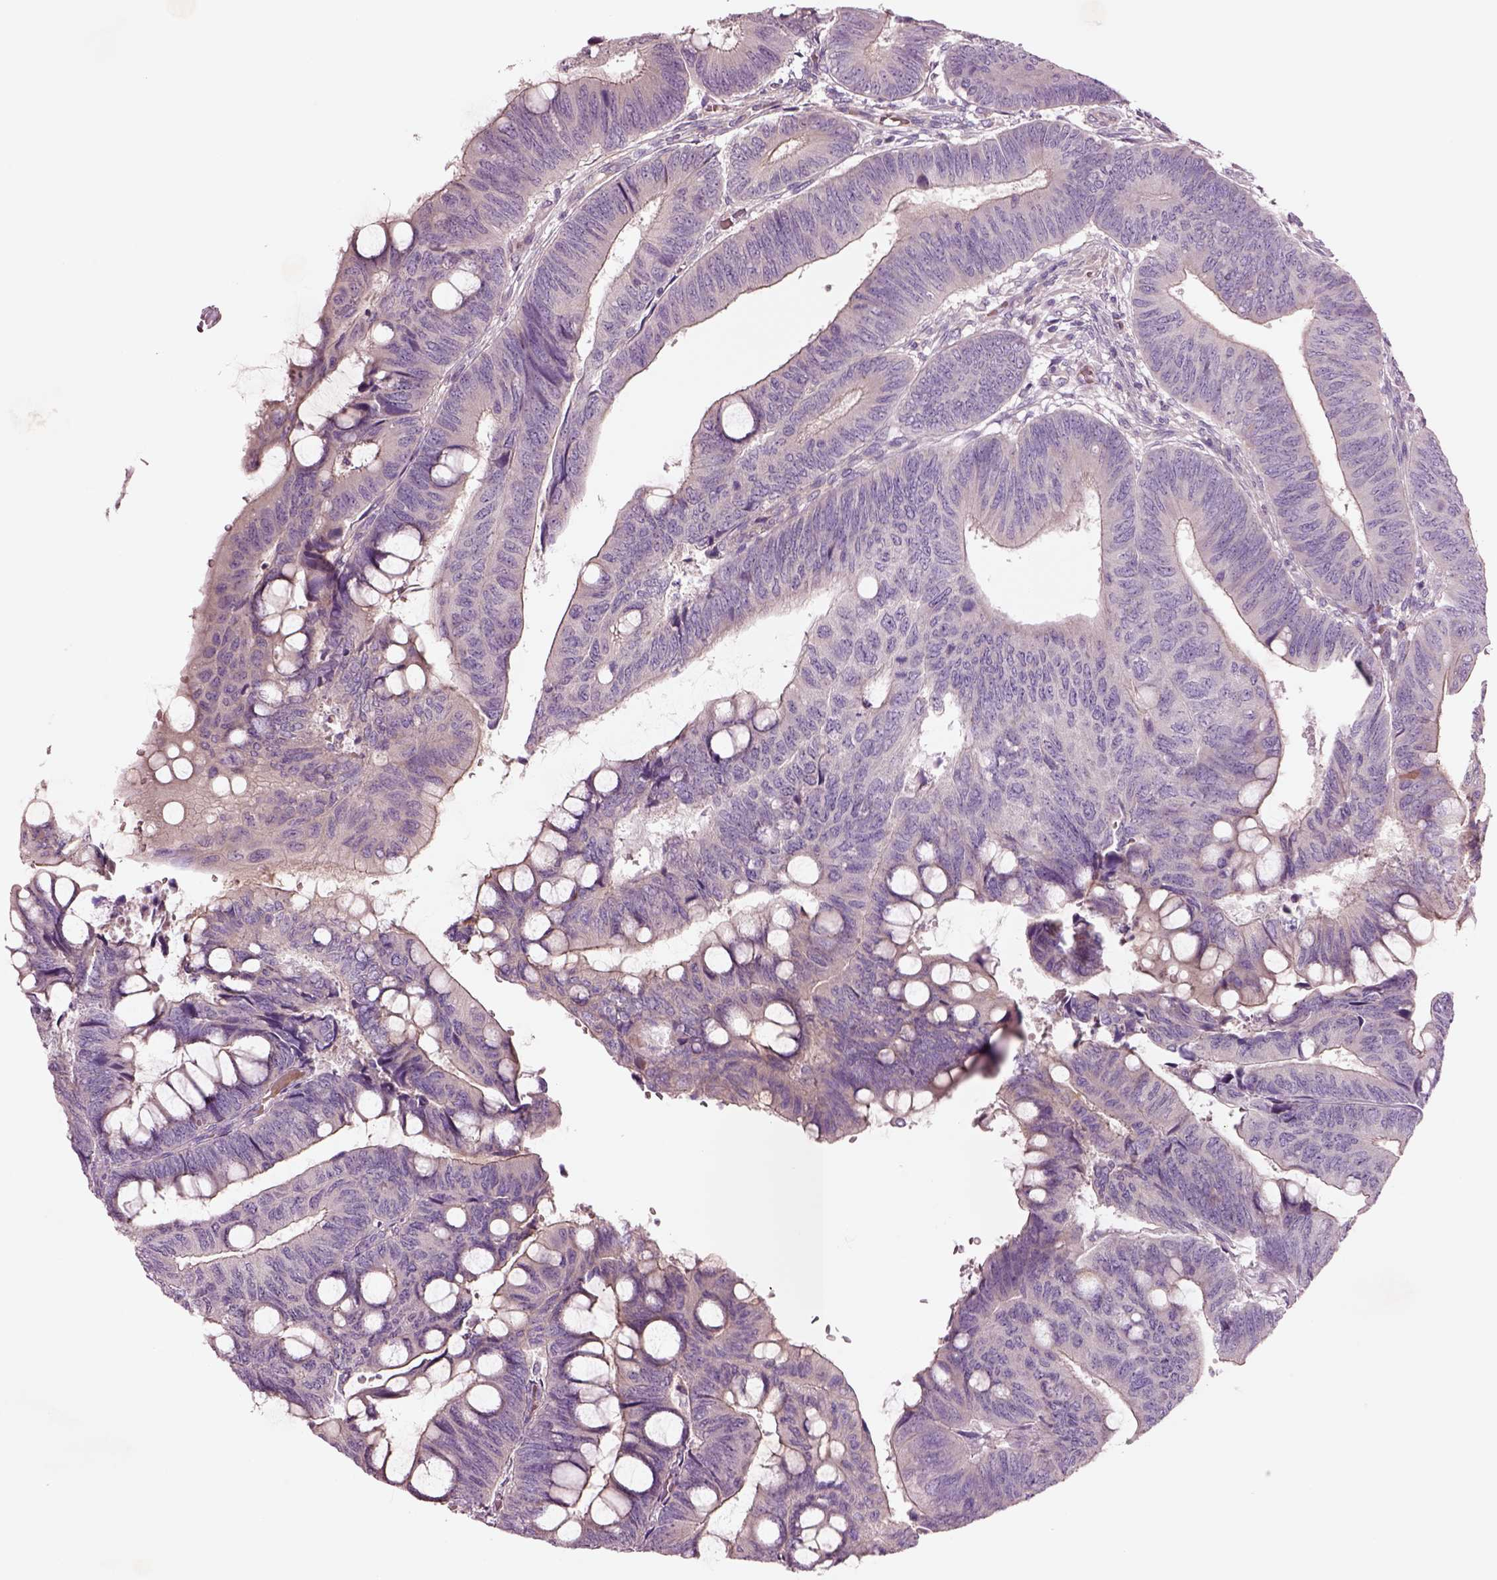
{"staining": {"intensity": "negative", "quantity": "none", "location": "none"}, "tissue": "colorectal cancer", "cell_type": "Tumor cells", "image_type": "cancer", "snomed": [{"axis": "morphology", "description": "Normal tissue, NOS"}, {"axis": "morphology", "description": "Adenocarcinoma, NOS"}, {"axis": "topography", "description": "Rectum"}], "caption": "Tumor cells show no significant protein expression in colorectal adenocarcinoma.", "gene": "DUOXA2", "patient": {"sex": "male", "age": 92}}